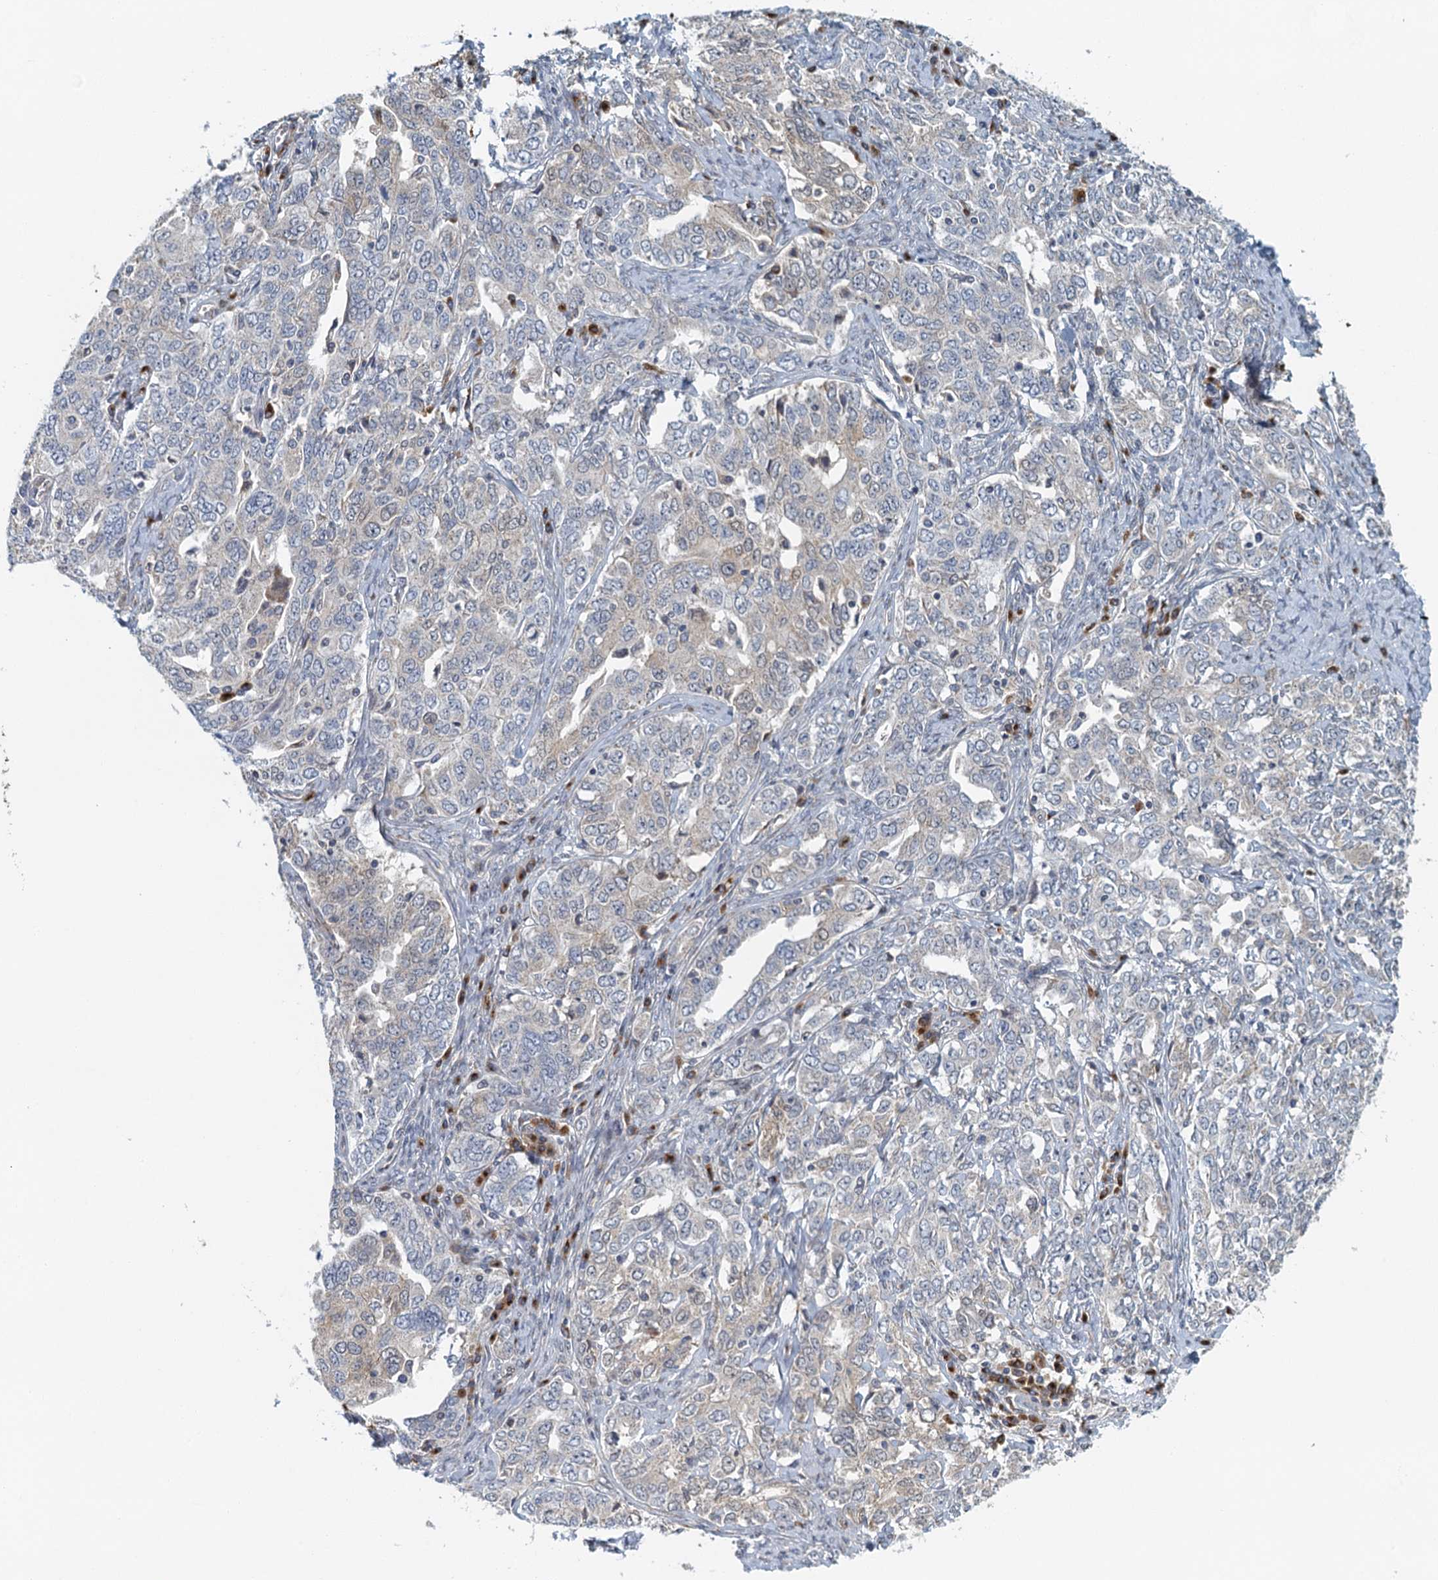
{"staining": {"intensity": "weak", "quantity": "<25%", "location": "cytoplasmic/membranous"}, "tissue": "ovarian cancer", "cell_type": "Tumor cells", "image_type": "cancer", "snomed": [{"axis": "morphology", "description": "Carcinoma, endometroid"}, {"axis": "topography", "description": "Ovary"}], "caption": "This is an immunohistochemistry (IHC) image of ovarian endometroid carcinoma. There is no positivity in tumor cells.", "gene": "ALG2", "patient": {"sex": "female", "age": 62}}